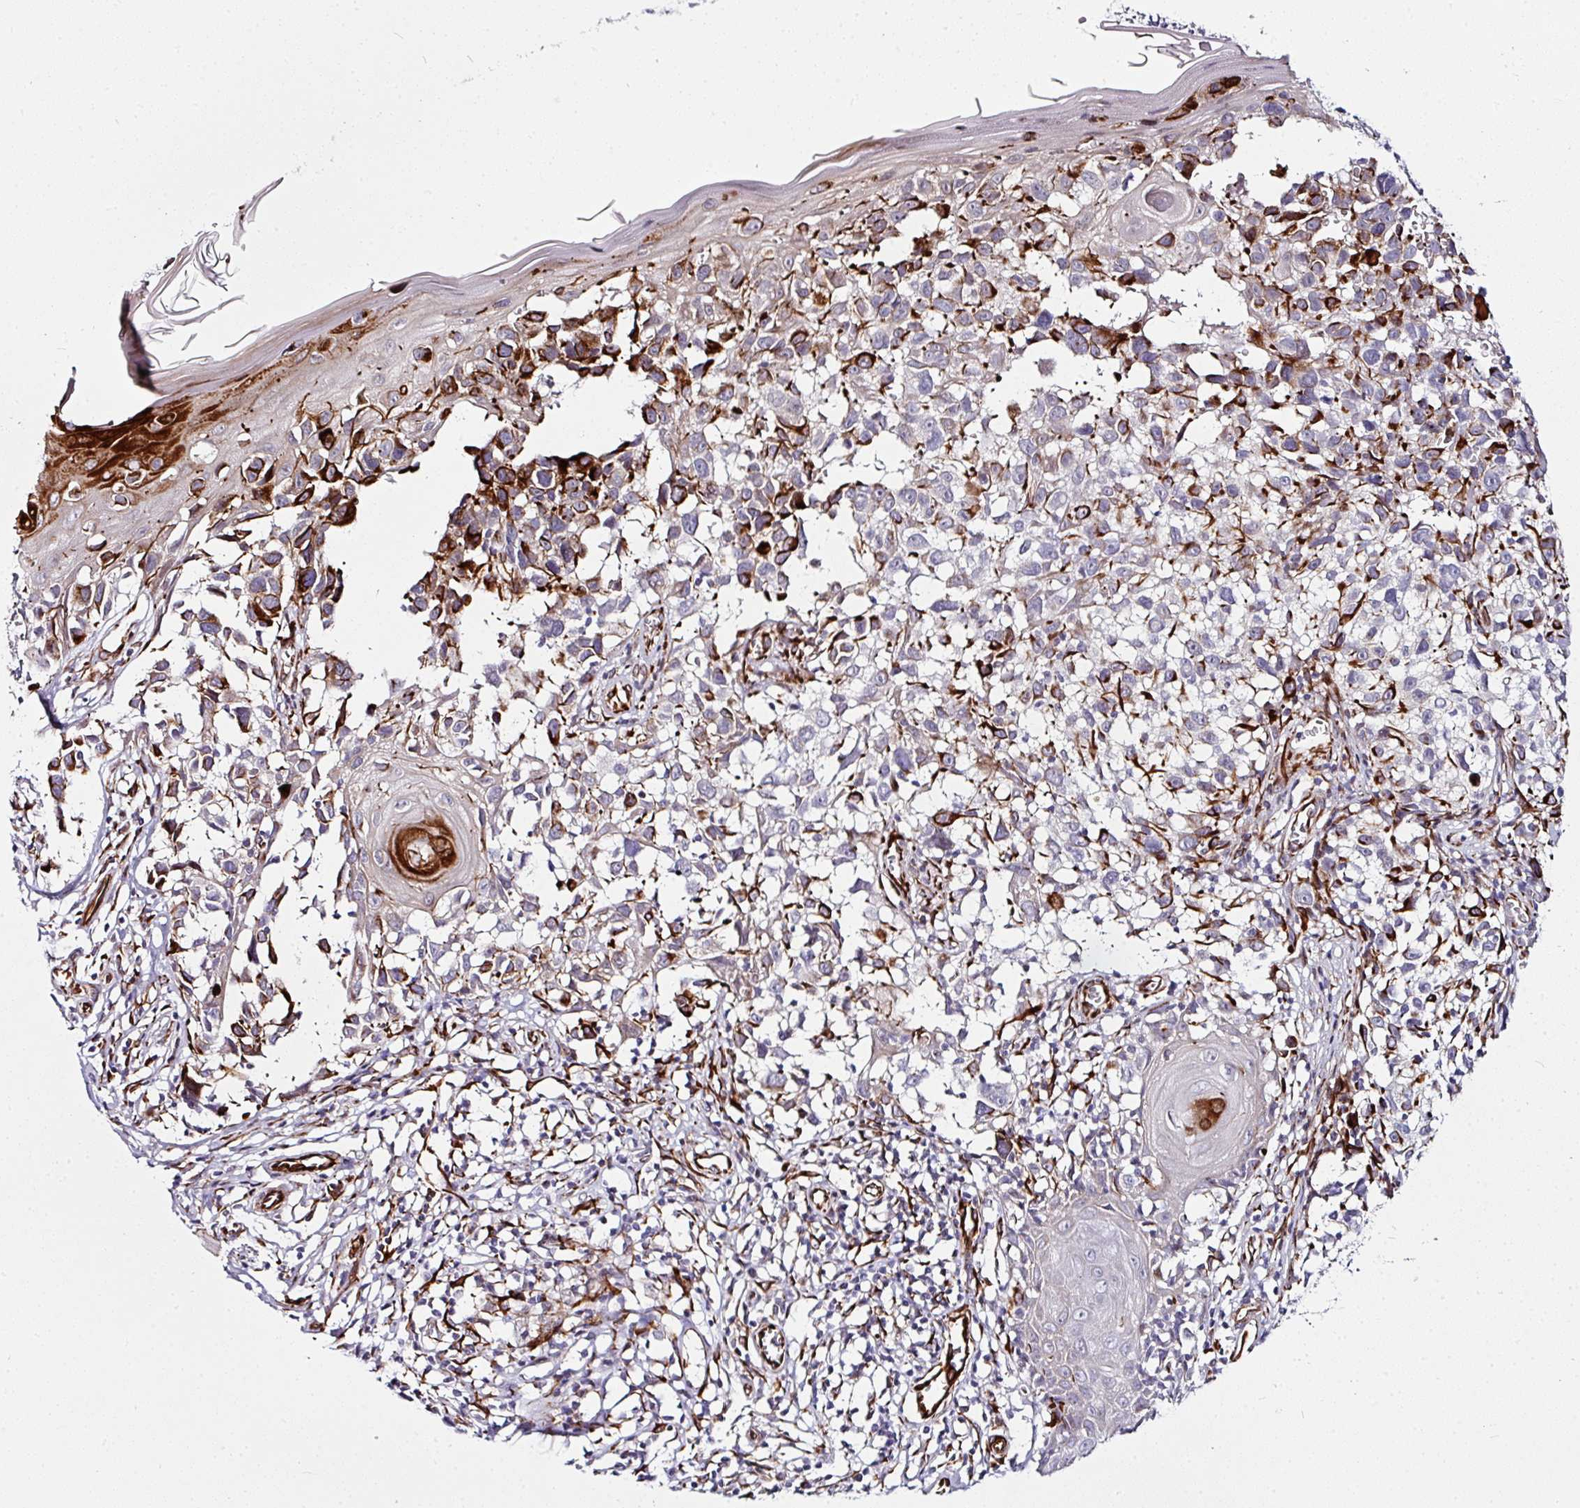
{"staining": {"intensity": "strong", "quantity": "<25%", "location": "cytoplasmic/membranous"}, "tissue": "melanoma", "cell_type": "Tumor cells", "image_type": "cancer", "snomed": [{"axis": "morphology", "description": "Malignant melanoma, NOS"}, {"axis": "topography", "description": "Skin"}], "caption": "Protein staining of melanoma tissue exhibits strong cytoplasmic/membranous positivity in approximately <25% of tumor cells. (Stains: DAB in brown, nuclei in blue, Microscopy: brightfield microscopy at high magnification).", "gene": "TMPRSS9", "patient": {"sex": "male", "age": 73}}